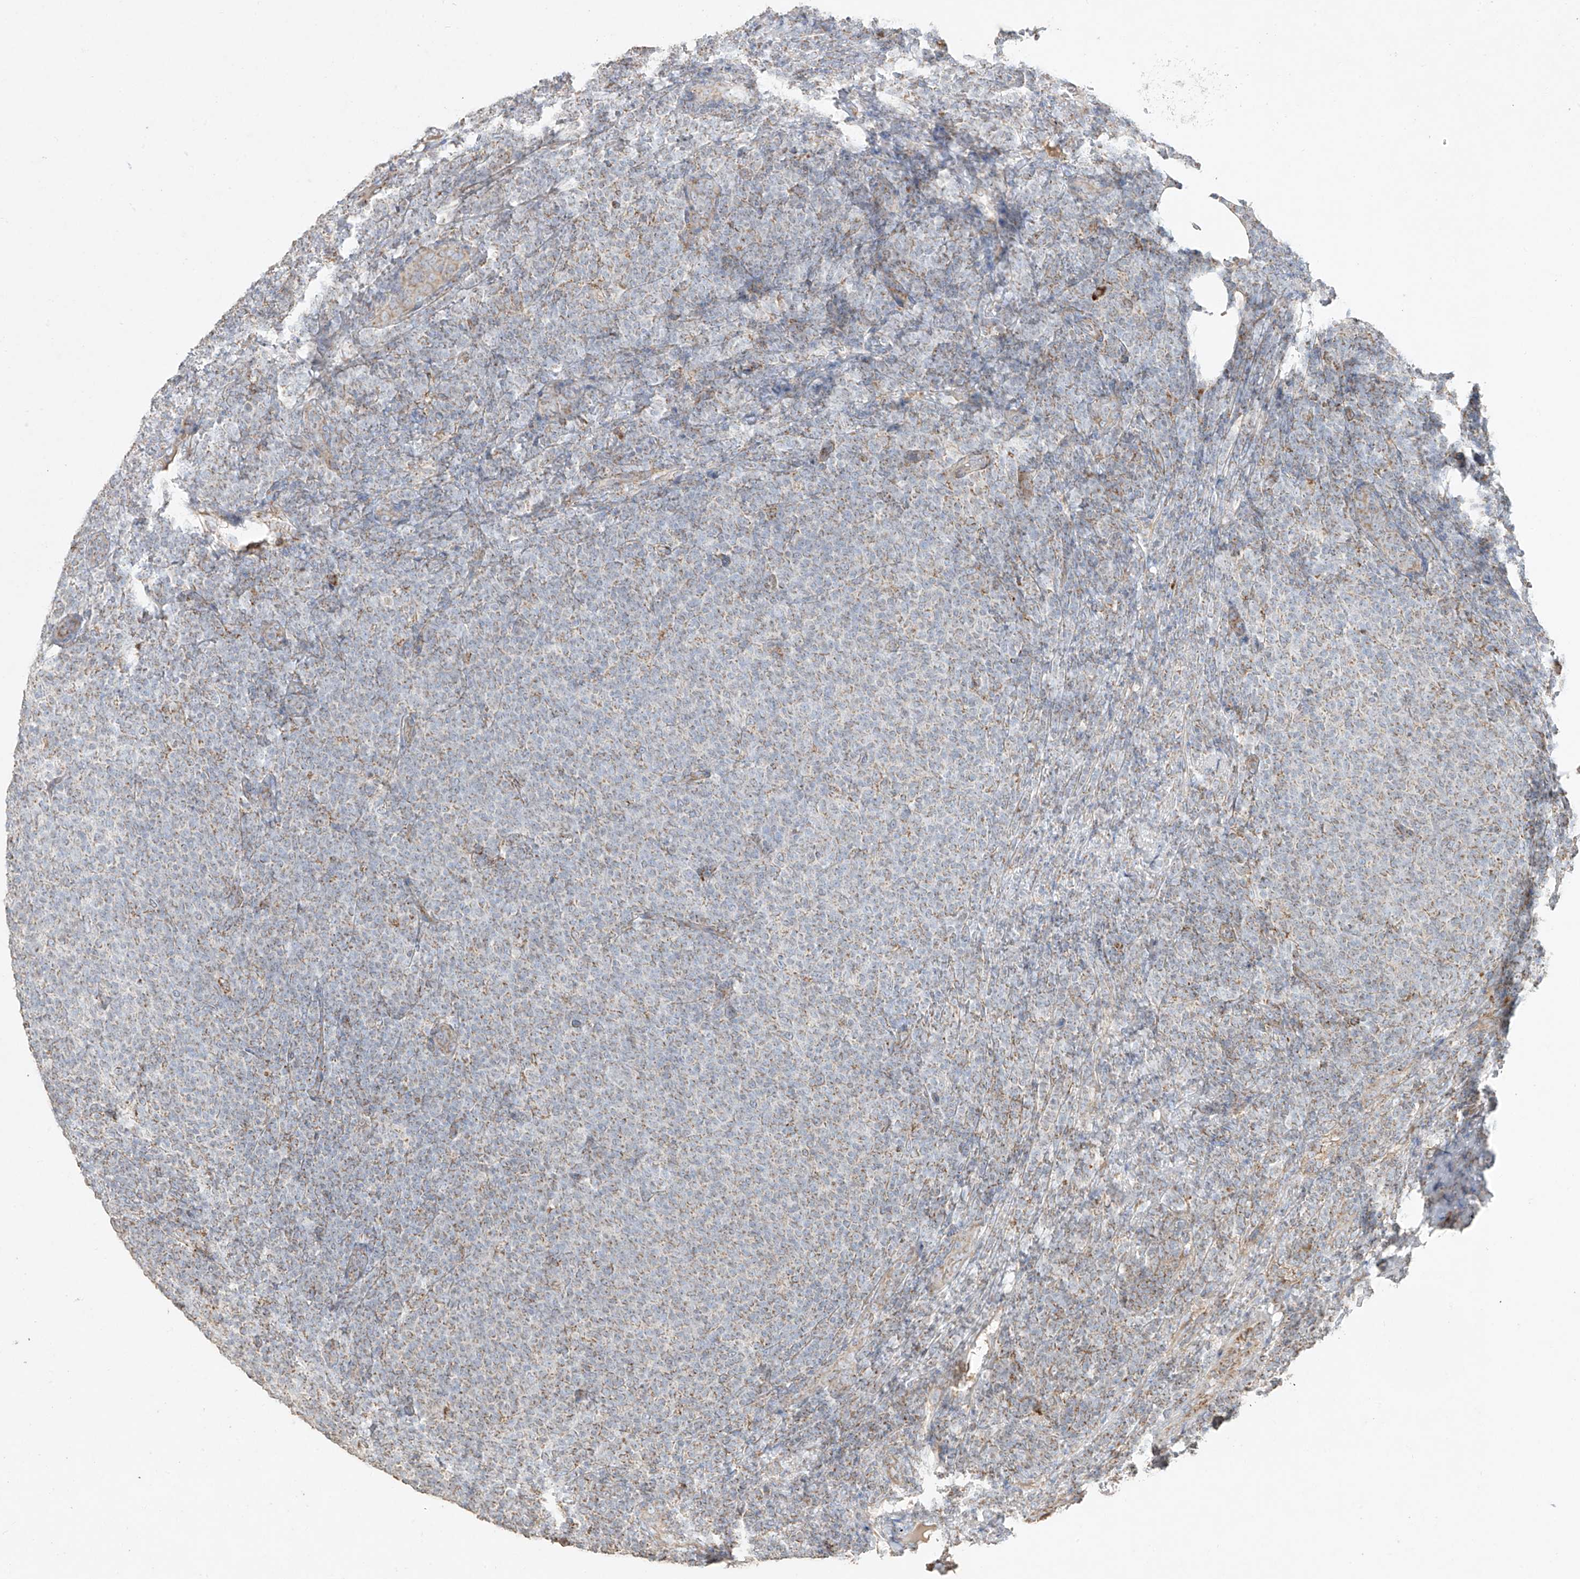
{"staining": {"intensity": "weak", "quantity": "25%-75%", "location": "cytoplasmic/membranous"}, "tissue": "lymphoma", "cell_type": "Tumor cells", "image_type": "cancer", "snomed": [{"axis": "morphology", "description": "Malignant lymphoma, non-Hodgkin's type, Low grade"}, {"axis": "topography", "description": "Lymph node"}], "caption": "The micrograph displays immunohistochemical staining of malignant lymphoma, non-Hodgkin's type (low-grade). There is weak cytoplasmic/membranous positivity is present in about 25%-75% of tumor cells. Immunohistochemistry stains the protein of interest in brown and the nuclei are stained blue.", "gene": "COLGALT2", "patient": {"sex": "male", "age": 66}}